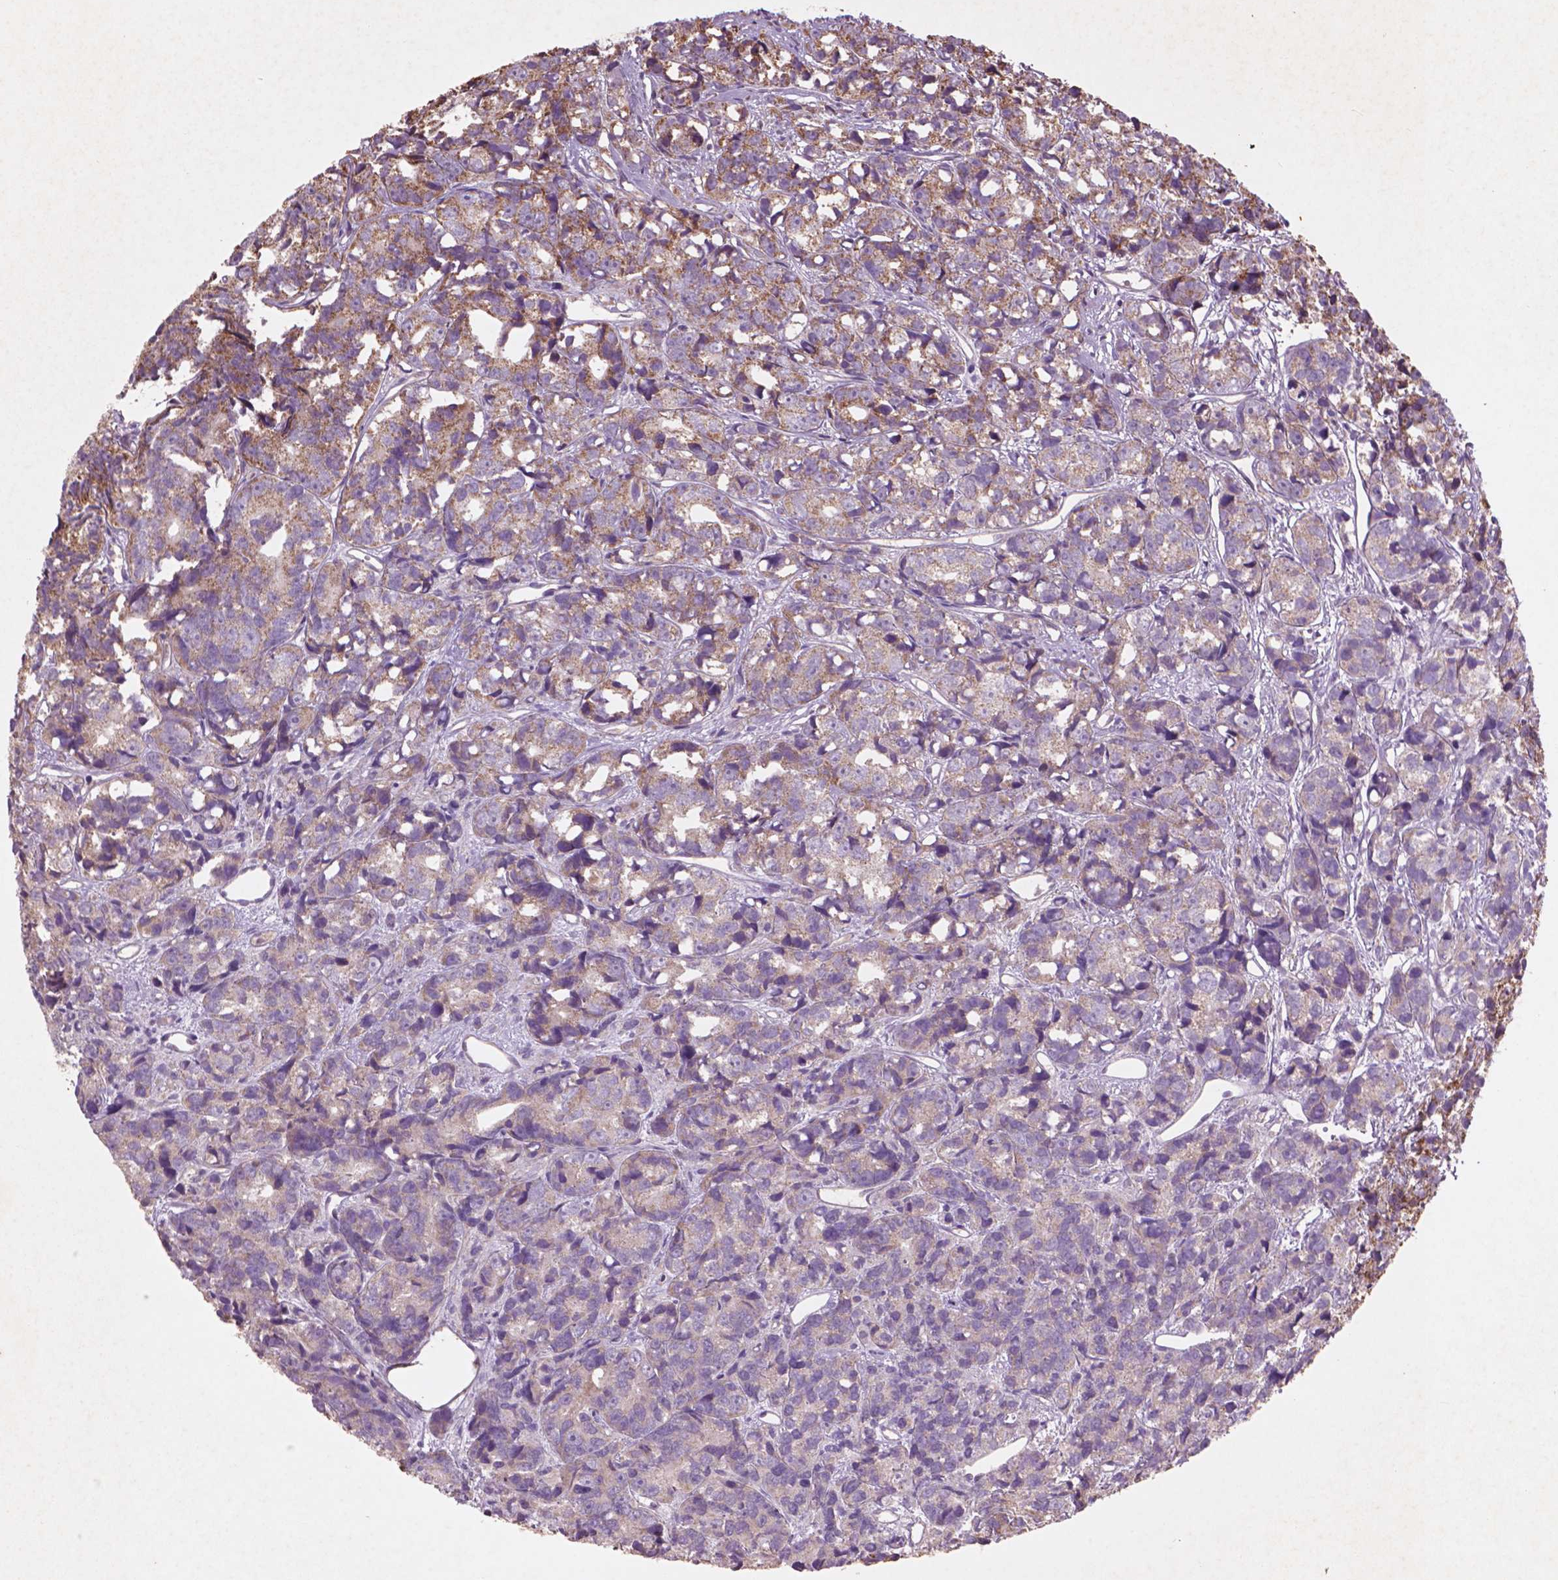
{"staining": {"intensity": "strong", "quantity": "25%-75%", "location": "cytoplasmic/membranous"}, "tissue": "prostate cancer", "cell_type": "Tumor cells", "image_type": "cancer", "snomed": [{"axis": "morphology", "description": "Adenocarcinoma, High grade"}, {"axis": "topography", "description": "Prostate"}], "caption": "Tumor cells display high levels of strong cytoplasmic/membranous expression in approximately 25%-75% of cells in prostate cancer. The protein is shown in brown color, while the nuclei are stained blue.", "gene": "NLRX1", "patient": {"sex": "male", "age": 77}}